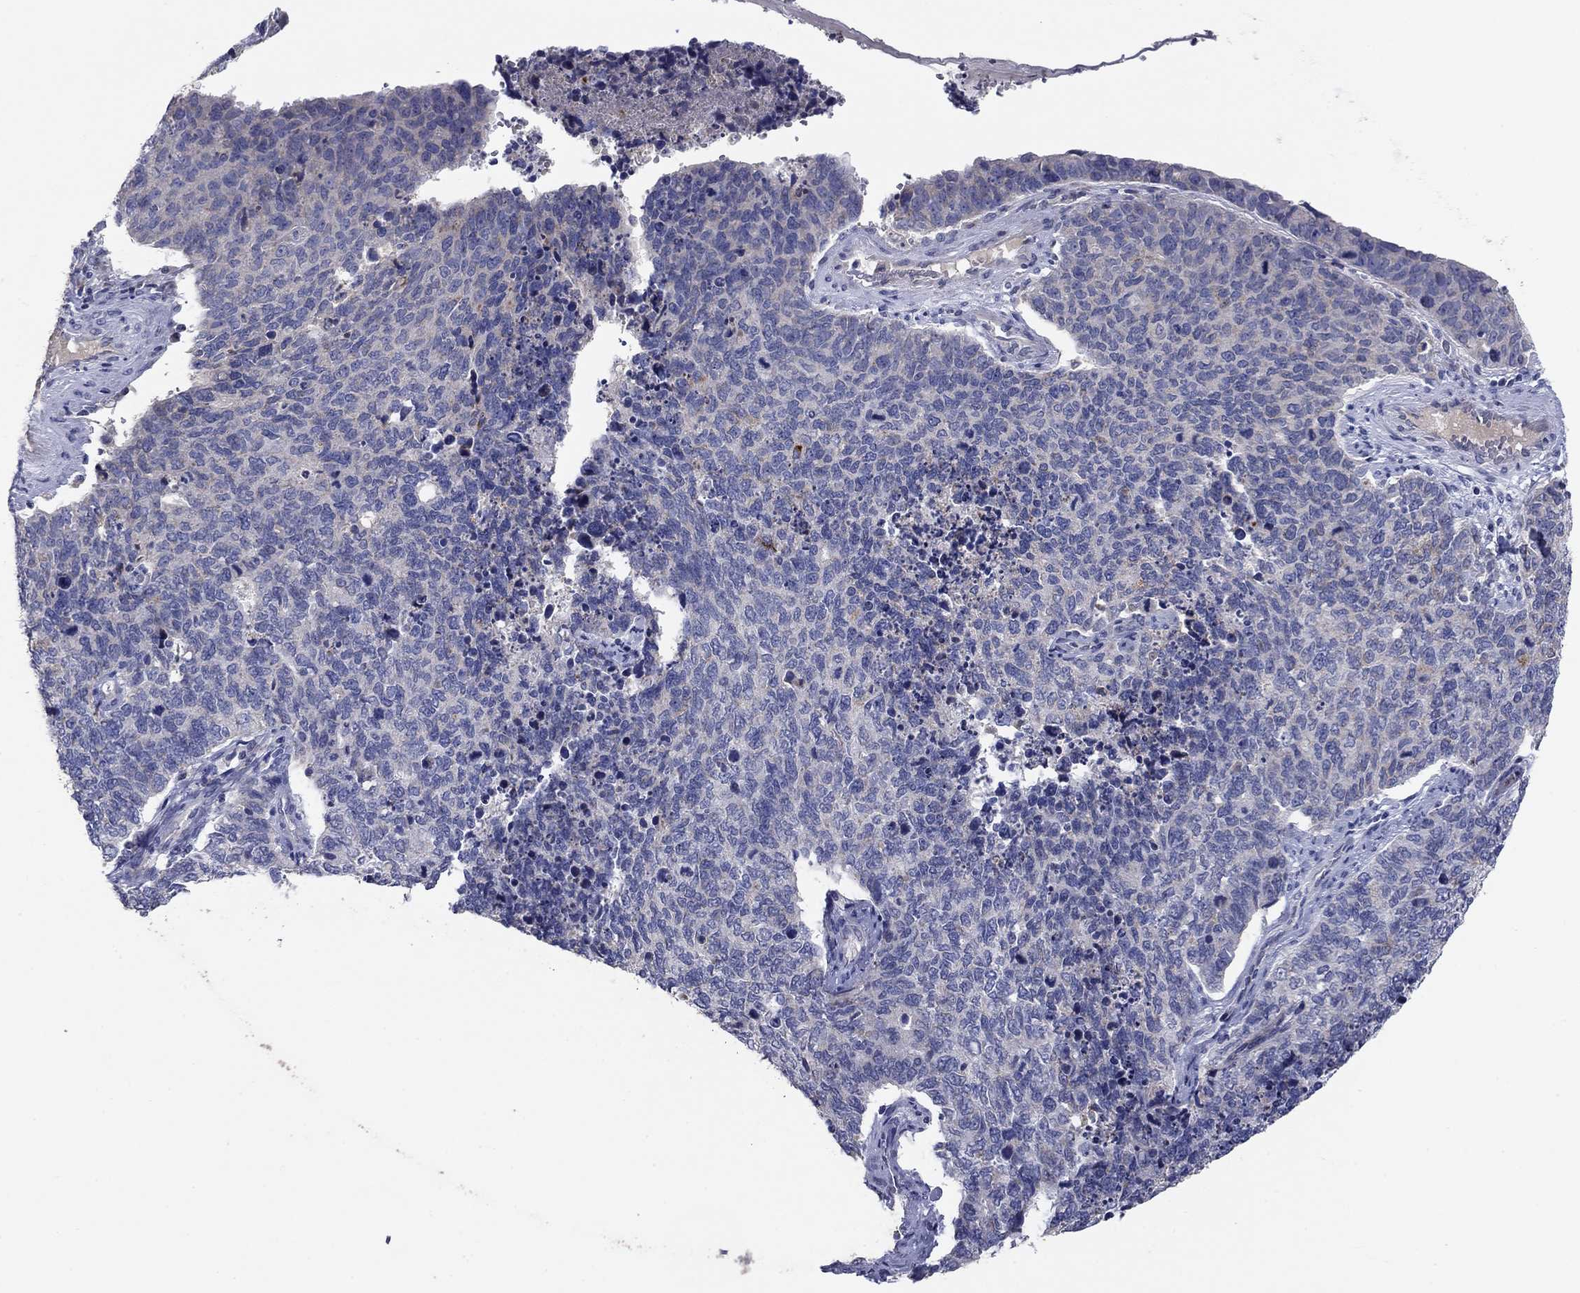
{"staining": {"intensity": "negative", "quantity": "none", "location": "none"}, "tissue": "cervical cancer", "cell_type": "Tumor cells", "image_type": "cancer", "snomed": [{"axis": "morphology", "description": "Squamous cell carcinoma, NOS"}, {"axis": "topography", "description": "Cervix"}], "caption": "IHC of cervical squamous cell carcinoma shows no expression in tumor cells.", "gene": "PTGDS", "patient": {"sex": "female", "age": 63}}